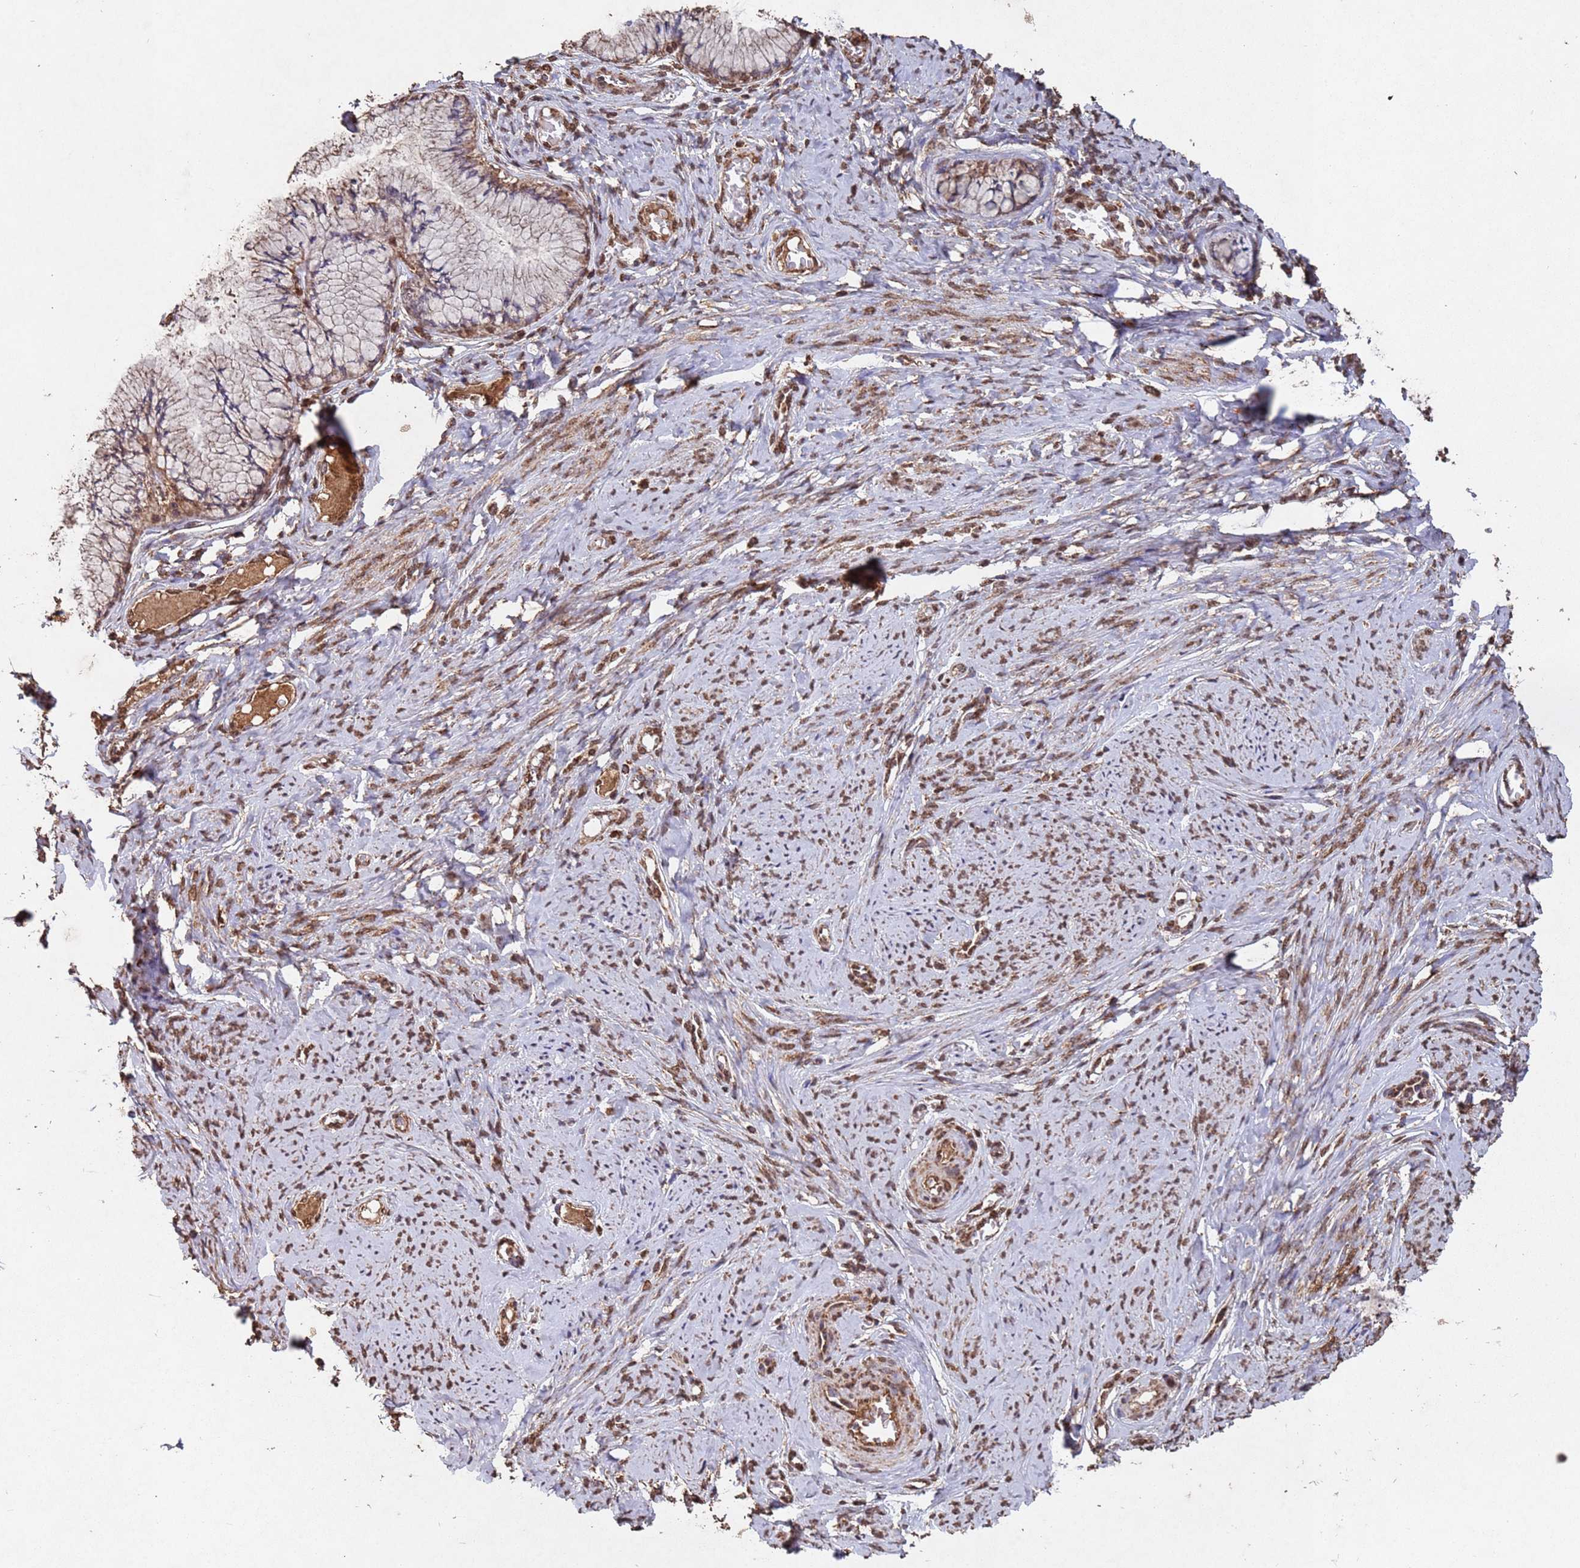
{"staining": {"intensity": "weak", "quantity": "<25%", "location": "cytoplasmic/membranous"}, "tissue": "cervix", "cell_type": "Glandular cells", "image_type": "normal", "snomed": [{"axis": "morphology", "description": "Normal tissue, NOS"}, {"axis": "topography", "description": "Cervix"}], "caption": "A high-resolution histopathology image shows immunohistochemistry (IHC) staining of unremarkable cervix, which displays no significant expression in glandular cells.", "gene": "HDAC10", "patient": {"sex": "female", "age": 42}}